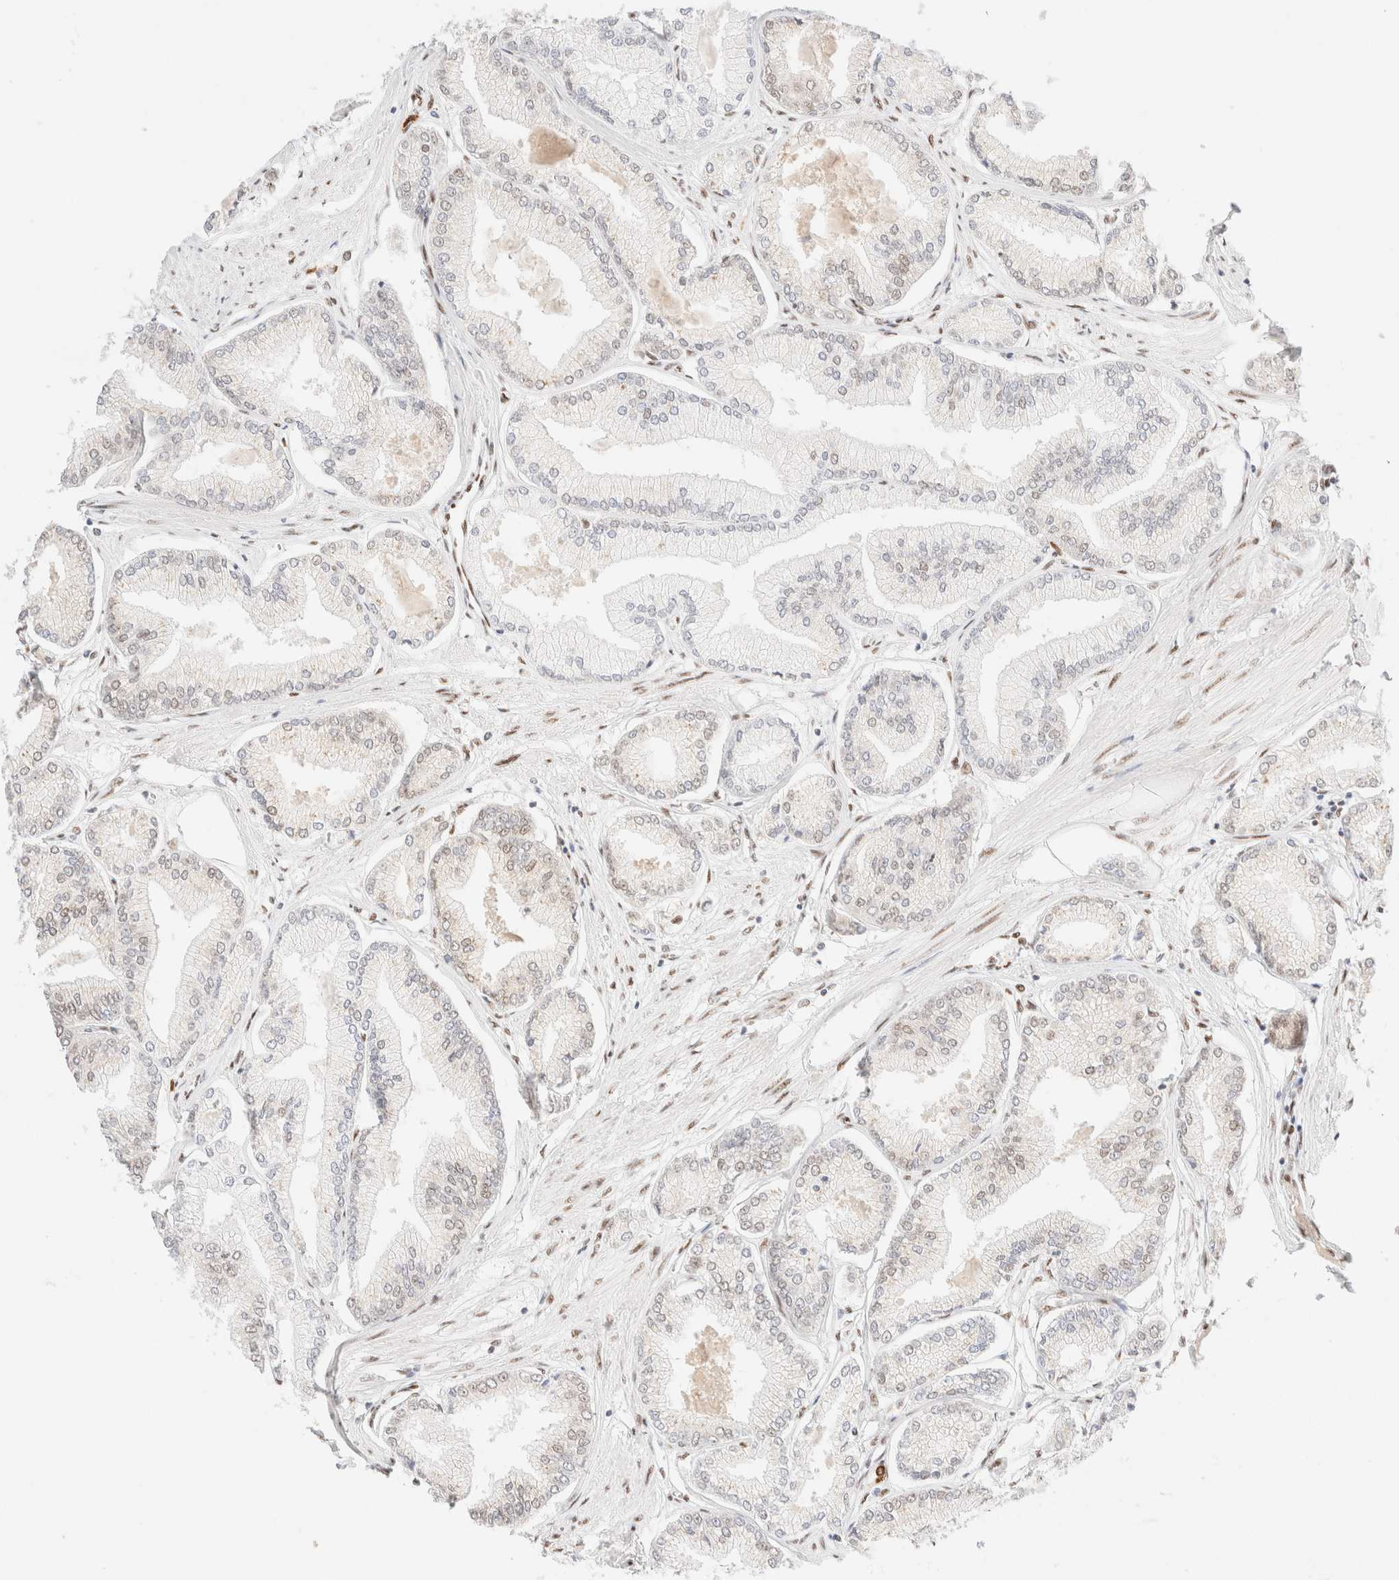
{"staining": {"intensity": "weak", "quantity": "<25%", "location": "nuclear"}, "tissue": "prostate cancer", "cell_type": "Tumor cells", "image_type": "cancer", "snomed": [{"axis": "morphology", "description": "Adenocarcinoma, Low grade"}, {"axis": "topography", "description": "Prostate"}], "caption": "Tumor cells are negative for brown protein staining in prostate low-grade adenocarcinoma.", "gene": "CIC", "patient": {"sex": "male", "age": 52}}